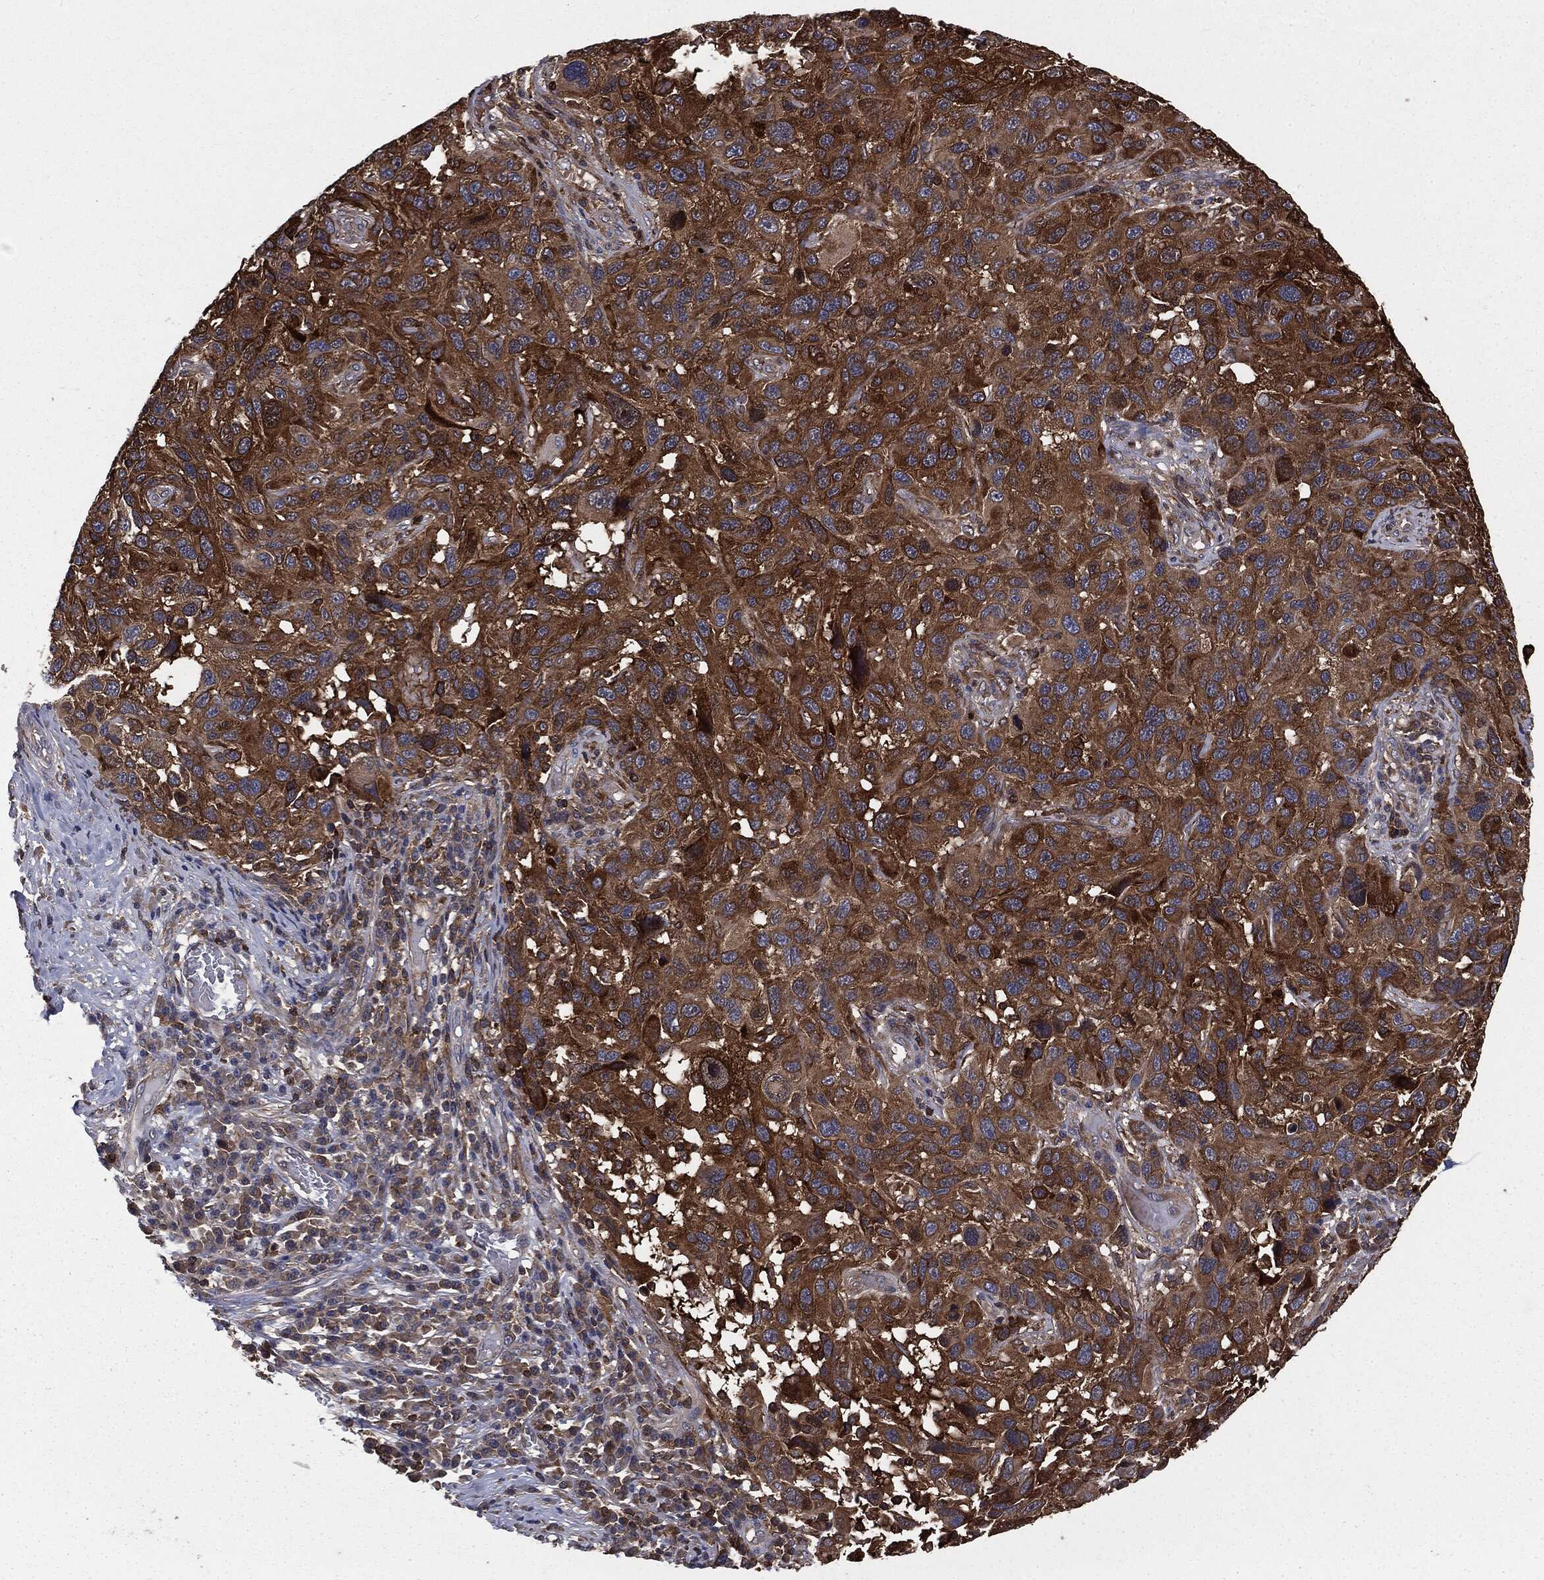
{"staining": {"intensity": "strong", "quantity": ">75%", "location": "cytoplasmic/membranous"}, "tissue": "melanoma", "cell_type": "Tumor cells", "image_type": "cancer", "snomed": [{"axis": "morphology", "description": "Malignant melanoma, NOS"}, {"axis": "topography", "description": "Skin"}], "caption": "This micrograph reveals immunohistochemistry staining of human malignant melanoma, with high strong cytoplasmic/membranous expression in approximately >75% of tumor cells.", "gene": "GNB5", "patient": {"sex": "male", "age": 53}}